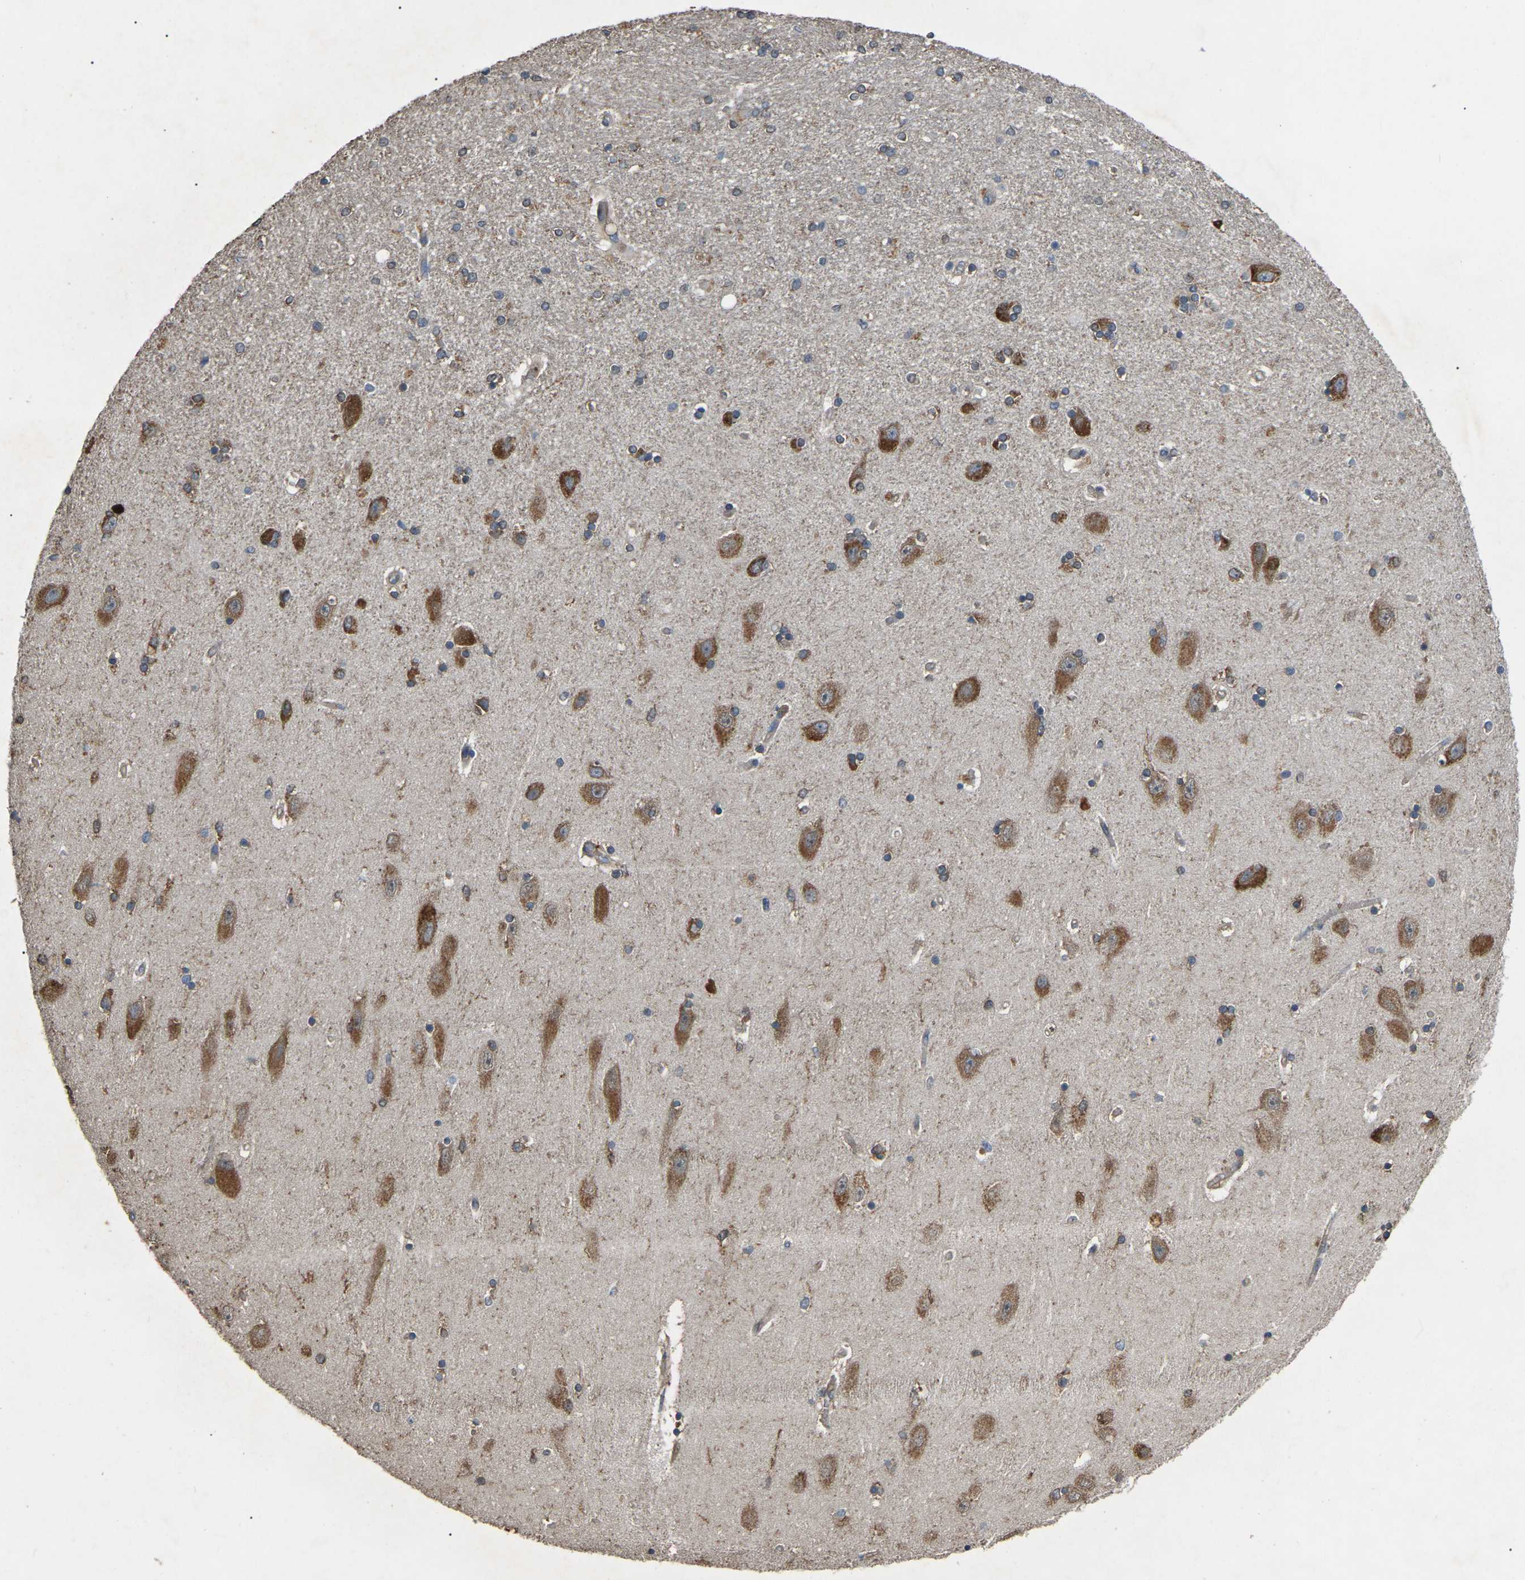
{"staining": {"intensity": "moderate", "quantity": "25%-75%", "location": "cytoplasmic/membranous"}, "tissue": "hippocampus", "cell_type": "Glial cells", "image_type": "normal", "snomed": [{"axis": "morphology", "description": "Normal tissue, NOS"}, {"axis": "topography", "description": "Hippocampus"}], "caption": "A brown stain shows moderate cytoplasmic/membranous staining of a protein in glial cells of unremarkable hippocampus. Nuclei are stained in blue.", "gene": "AIMP1", "patient": {"sex": "female", "age": 54}}